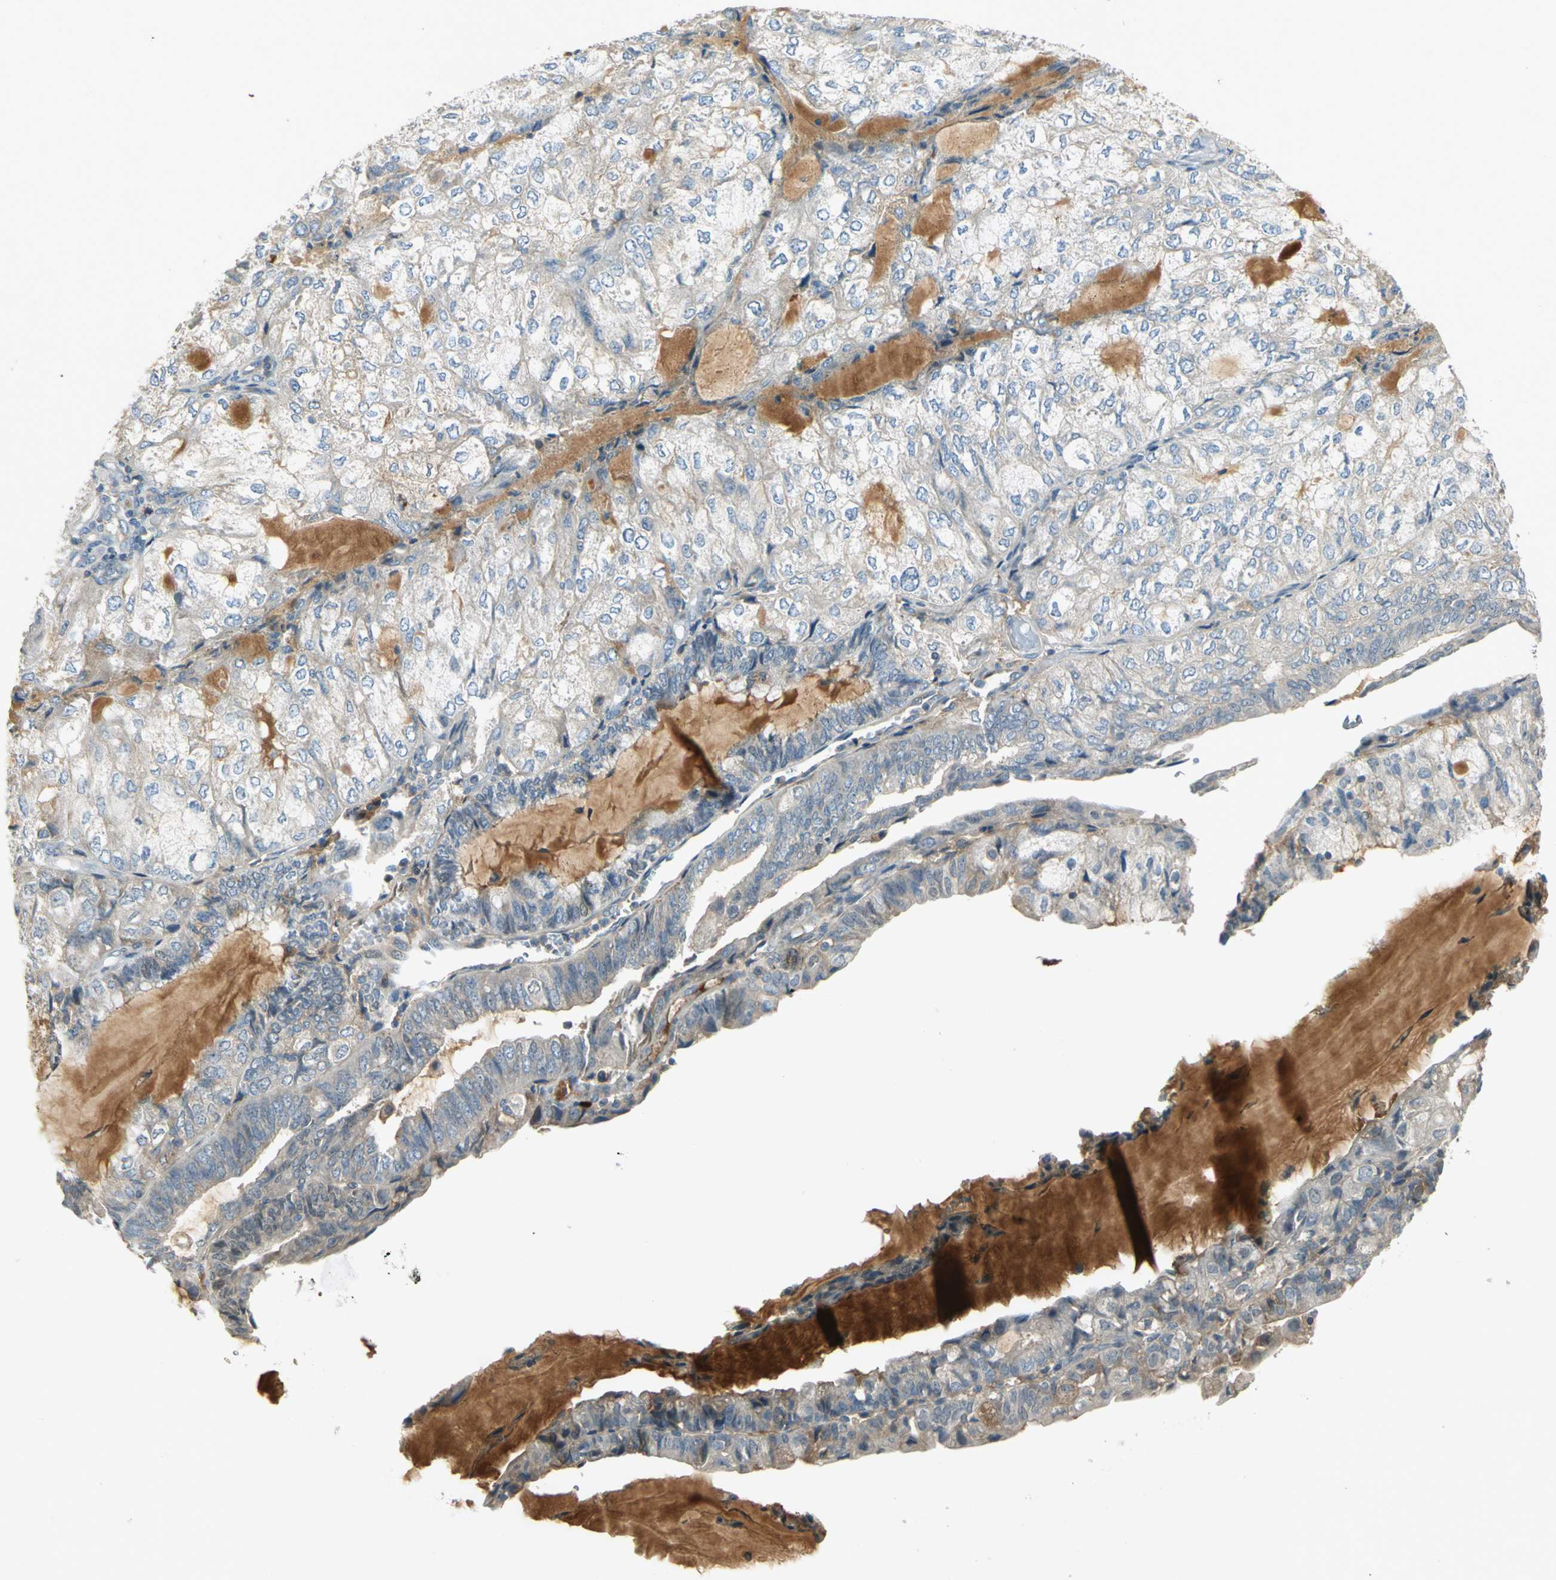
{"staining": {"intensity": "negative", "quantity": "none", "location": "none"}, "tissue": "endometrial cancer", "cell_type": "Tumor cells", "image_type": "cancer", "snomed": [{"axis": "morphology", "description": "Adenocarcinoma, NOS"}, {"axis": "topography", "description": "Endometrium"}], "caption": "Tumor cells show no significant protein positivity in endometrial adenocarcinoma. (Brightfield microscopy of DAB immunohistochemistry (IHC) at high magnification).", "gene": "PROC", "patient": {"sex": "female", "age": 81}}